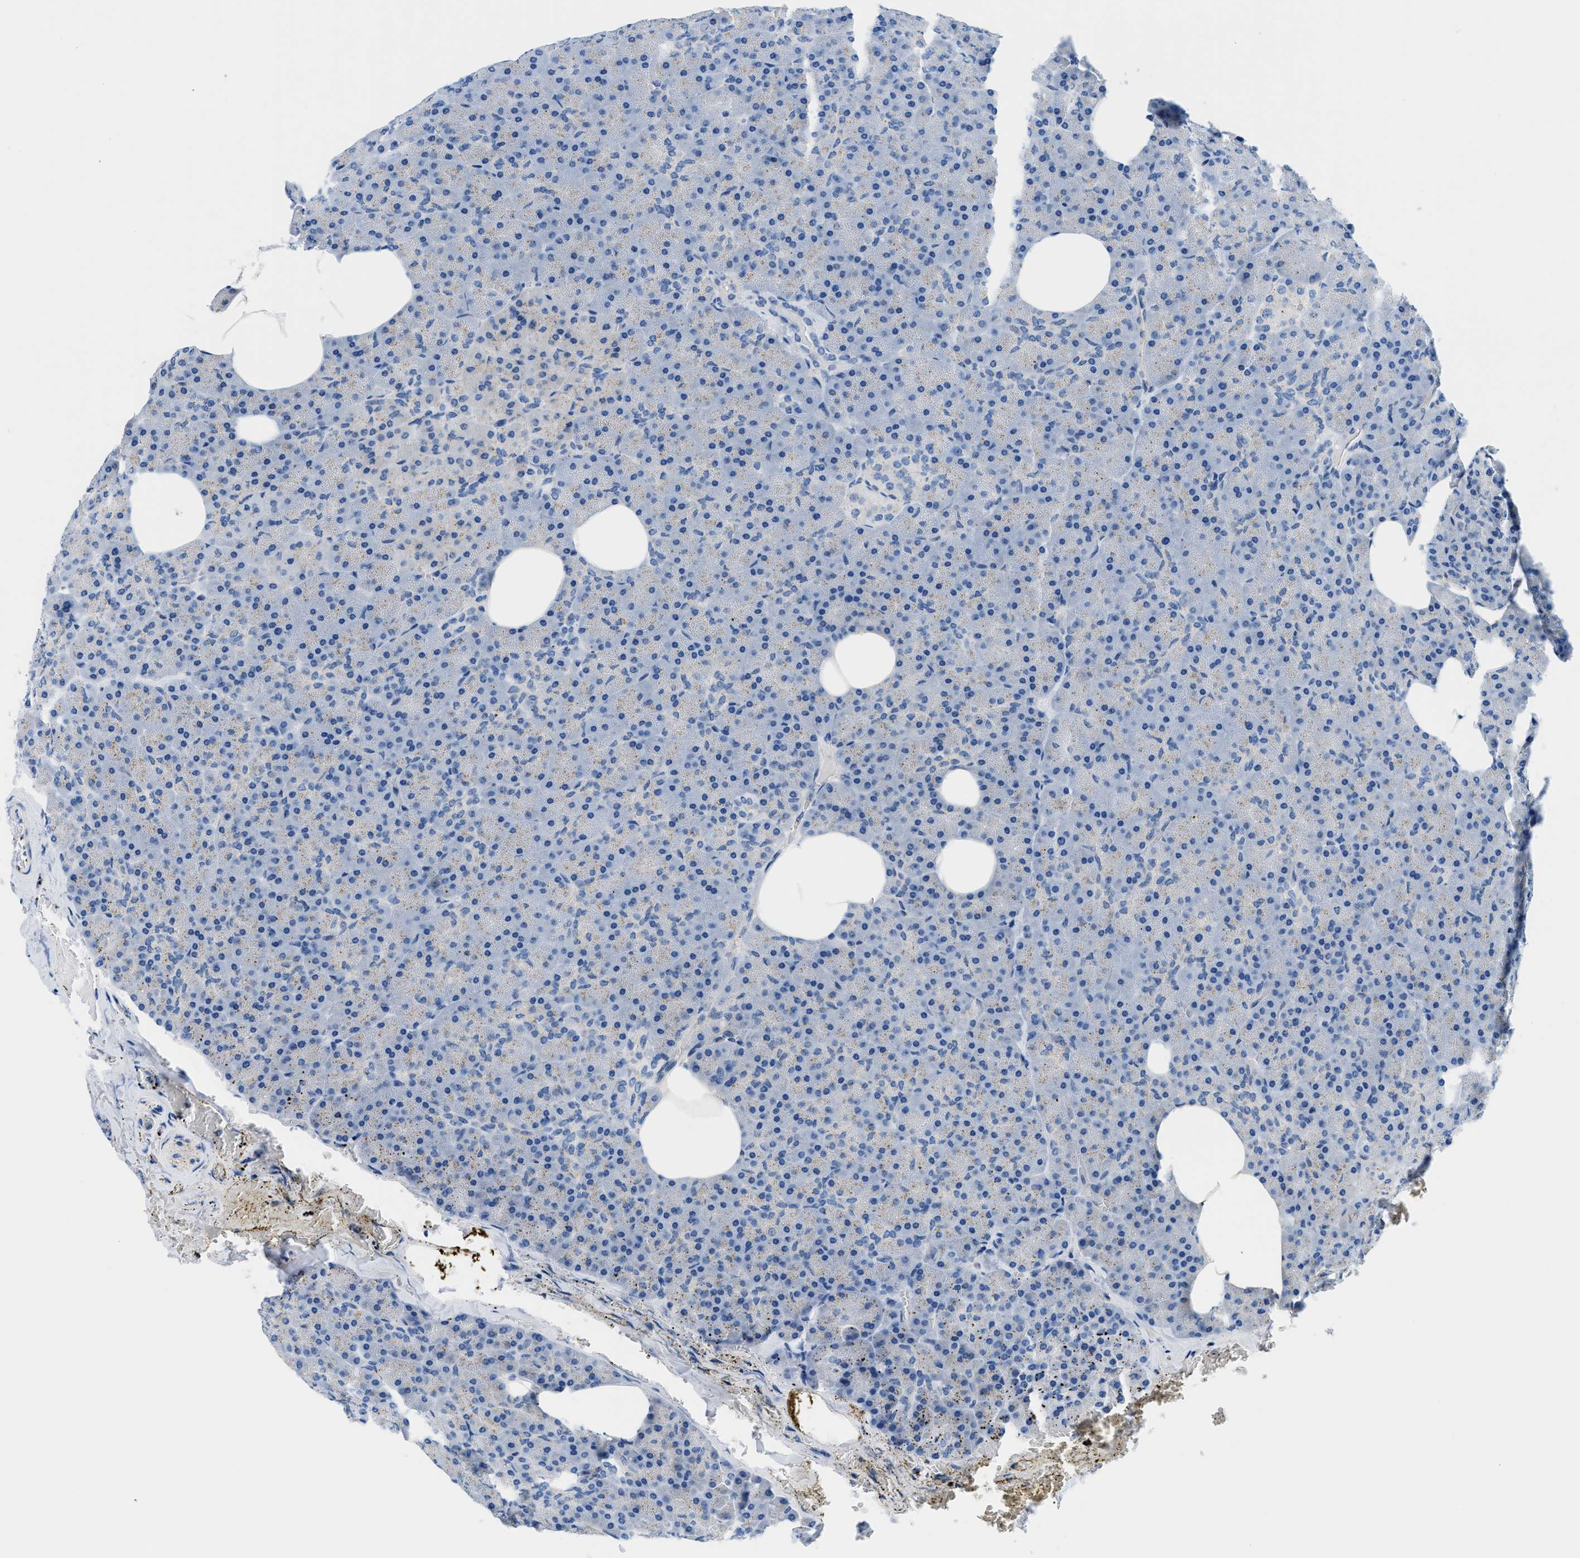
{"staining": {"intensity": "weak", "quantity": "<25%", "location": "cytoplasmic/membranous"}, "tissue": "pancreas", "cell_type": "Exocrine glandular cells", "image_type": "normal", "snomed": [{"axis": "morphology", "description": "Normal tissue, NOS"}, {"axis": "topography", "description": "Pancreas"}], "caption": "A high-resolution histopathology image shows IHC staining of benign pancreas, which exhibits no significant expression in exocrine glandular cells.", "gene": "FDCSP", "patient": {"sex": "female", "age": 35}}